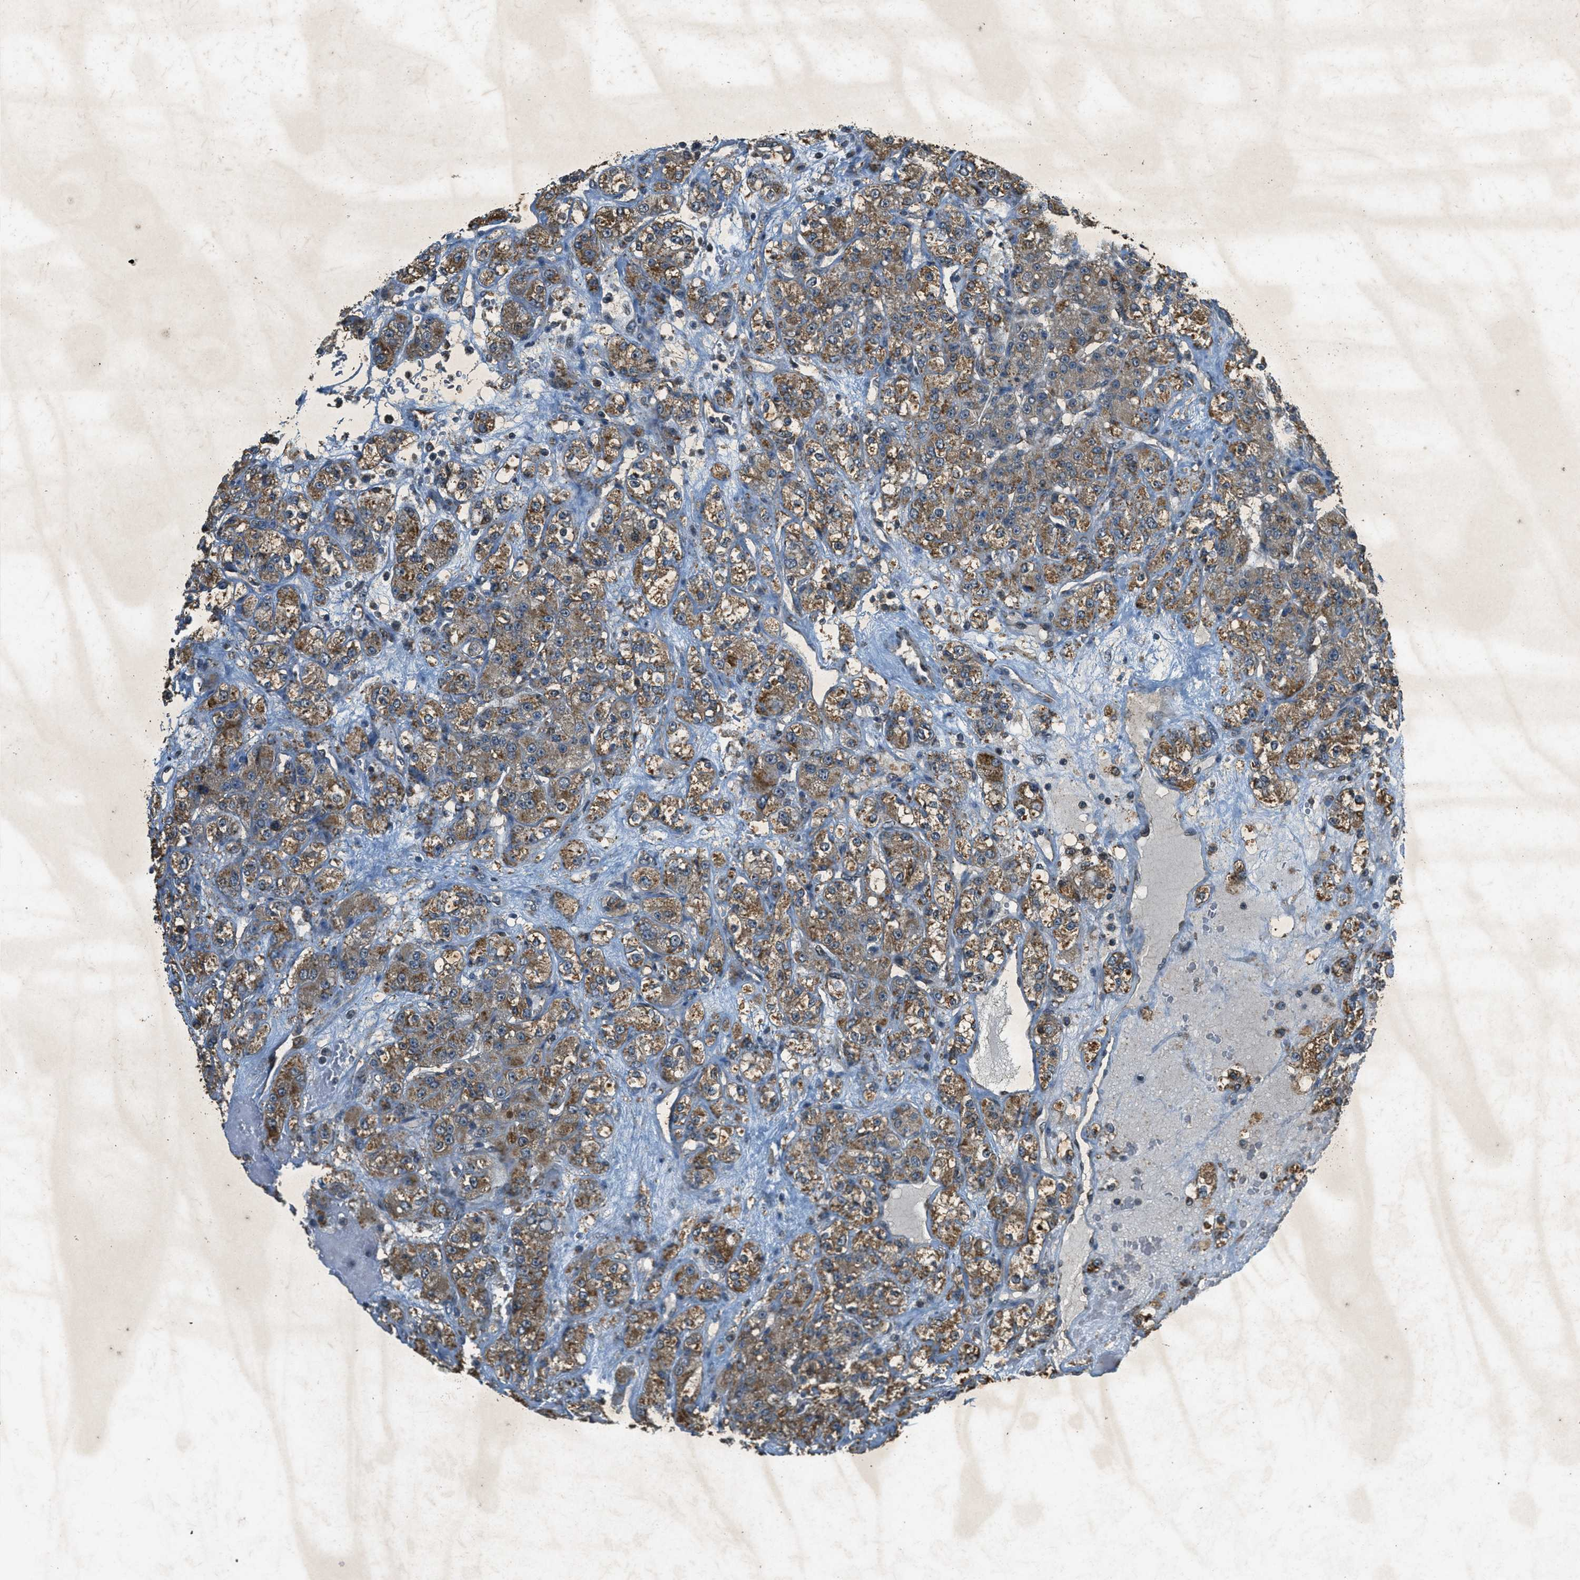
{"staining": {"intensity": "moderate", "quantity": ">75%", "location": "cytoplasmic/membranous"}, "tissue": "renal cancer", "cell_type": "Tumor cells", "image_type": "cancer", "snomed": [{"axis": "morphology", "description": "Normal tissue, NOS"}, {"axis": "morphology", "description": "Adenocarcinoma, NOS"}, {"axis": "topography", "description": "Kidney"}], "caption": "Renal cancer (adenocarcinoma) tissue displays moderate cytoplasmic/membranous positivity in about >75% of tumor cells, visualized by immunohistochemistry.", "gene": "PPP1R15A", "patient": {"sex": "male", "age": 61}}